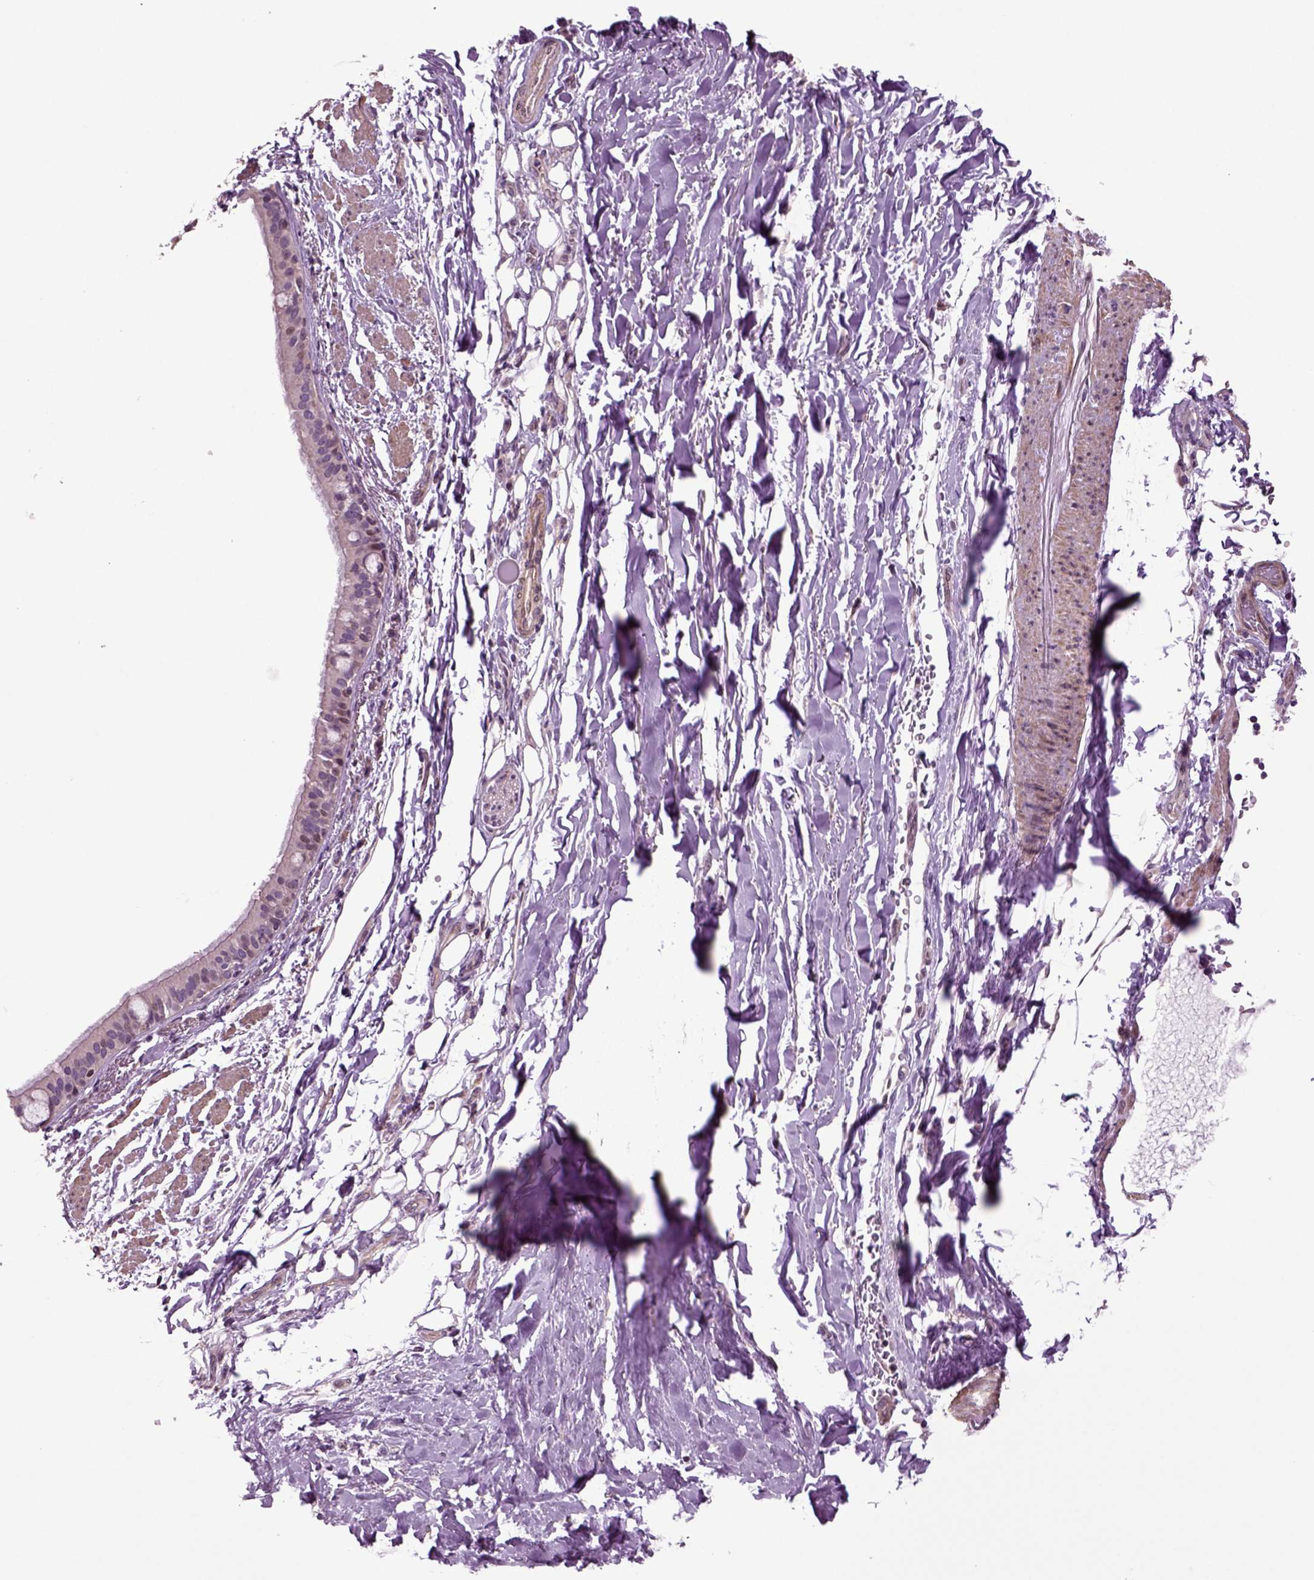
{"staining": {"intensity": "negative", "quantity": "none", "location": "none"}, "tissue": "bronchus", "cell_type": "Respiratory epithelial cells", "image_type": "normal", "snomed": [{"axis": "morphology", "description": "Normal tissue, NOS"}, {"axis": "morphology", "description": "Squamous cell carcinoma, NOS"}, {"axis": "topography", "description": "Bronchus"}, {"axis": "topography", "description": "Lung"}], "caption": "Immunohistochemical staining of unremarkable bronchus shows no significant staining in respiratory epithelial cells. (Brightfield microscopy of DAB (3,3'-diaminobenzidine) immunohistochemistry (IHC) at high magnification).", "gene": "HAGHL", "patient": {"sex": "male", "age": 69}}